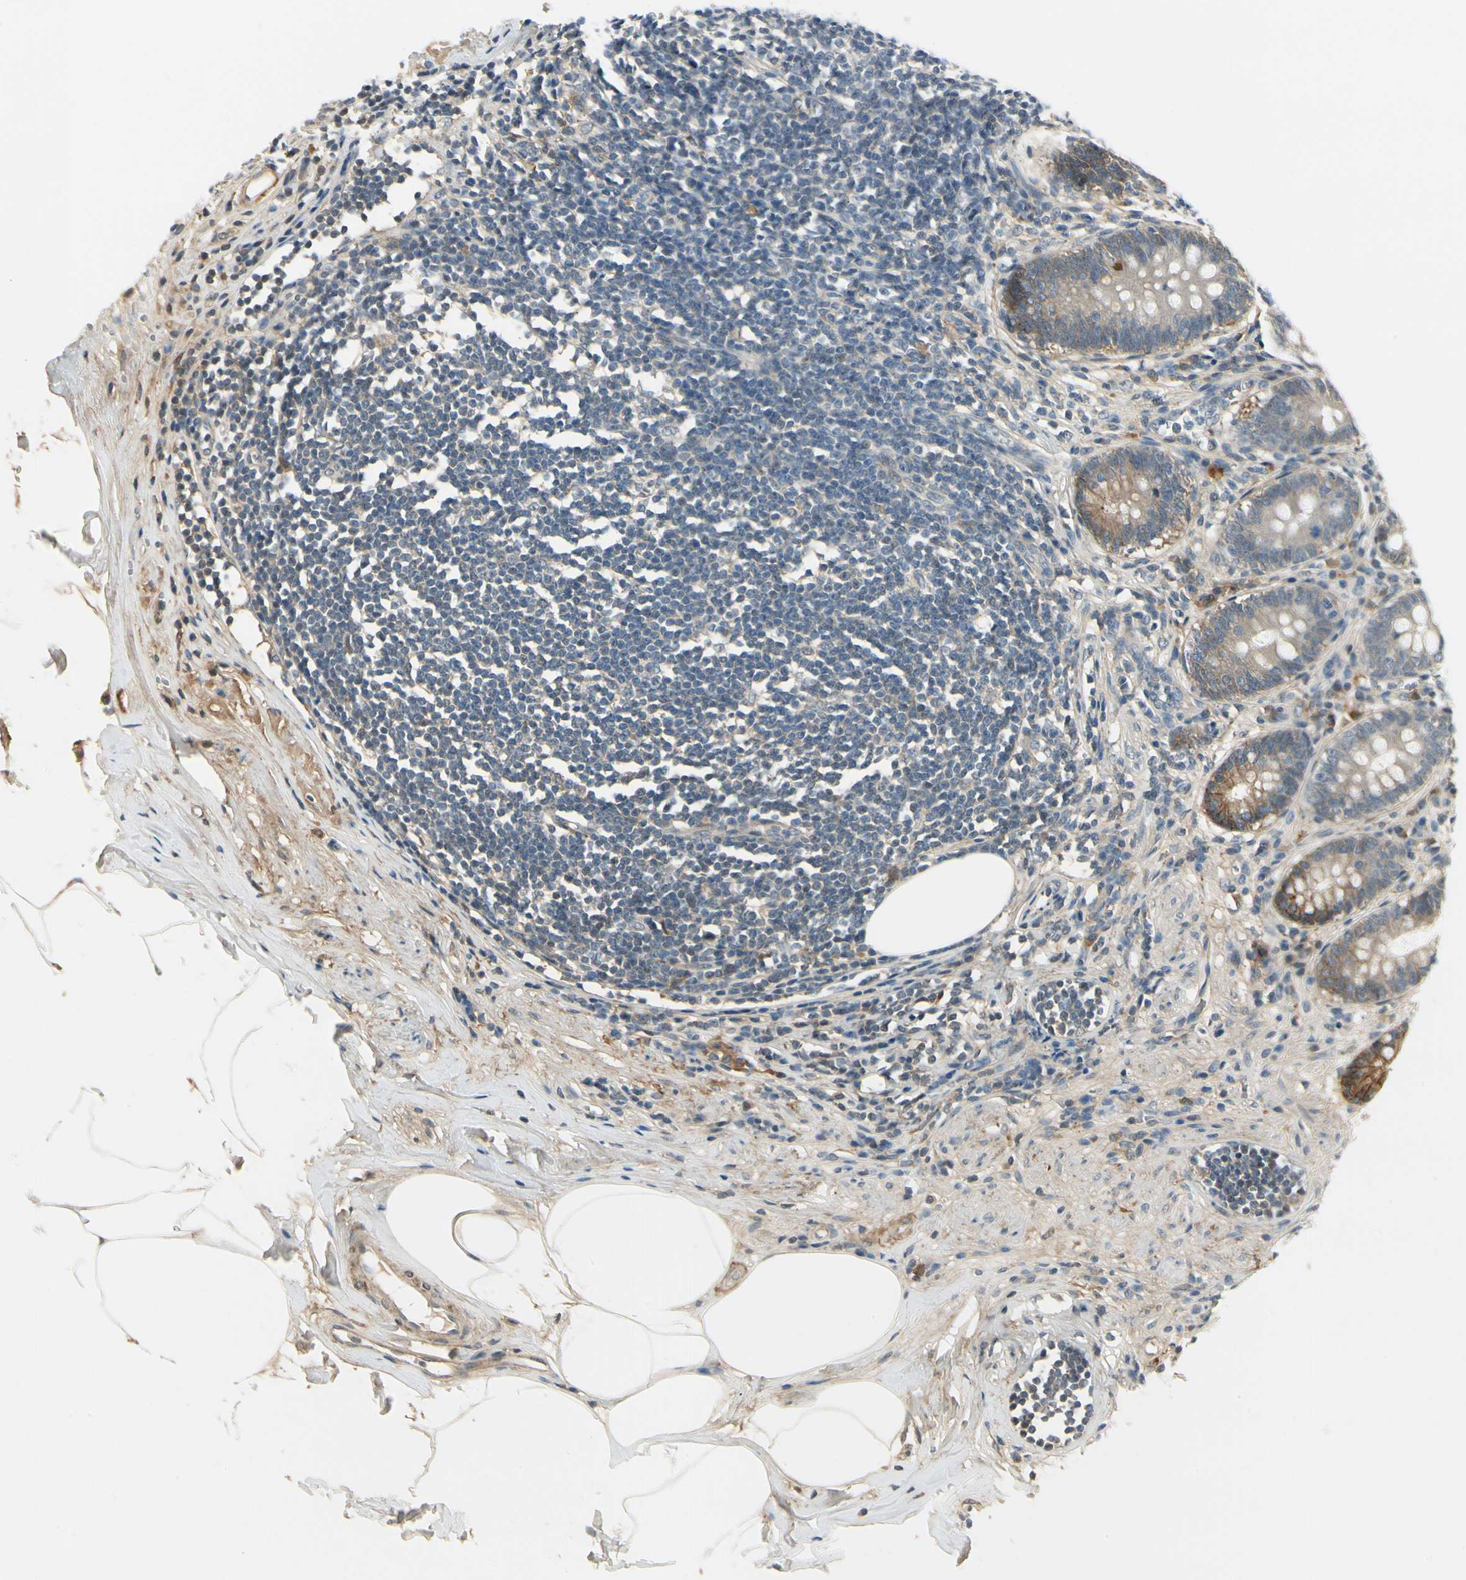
{"staining": {"intensity": "moderate", "quantity": "<25%", "location": "cytoplasmic/membranous"}, "tissue": "appendix", "cell_type": "Glandular cells", "image_type": "normal", "snomed": [{"axis": "morphology", "description": "Normal tissue, NOS"}, {"axis": "topography", "description": "Appendix"}], "caption": "DAB immunohistochemical staining of benign human appendix exhibits moderate cytoplasmic/membranous protein expression in about <25% of glandular cells.", "gene": "EPHB3", "patient": {"sex": "female", "age": 50}}